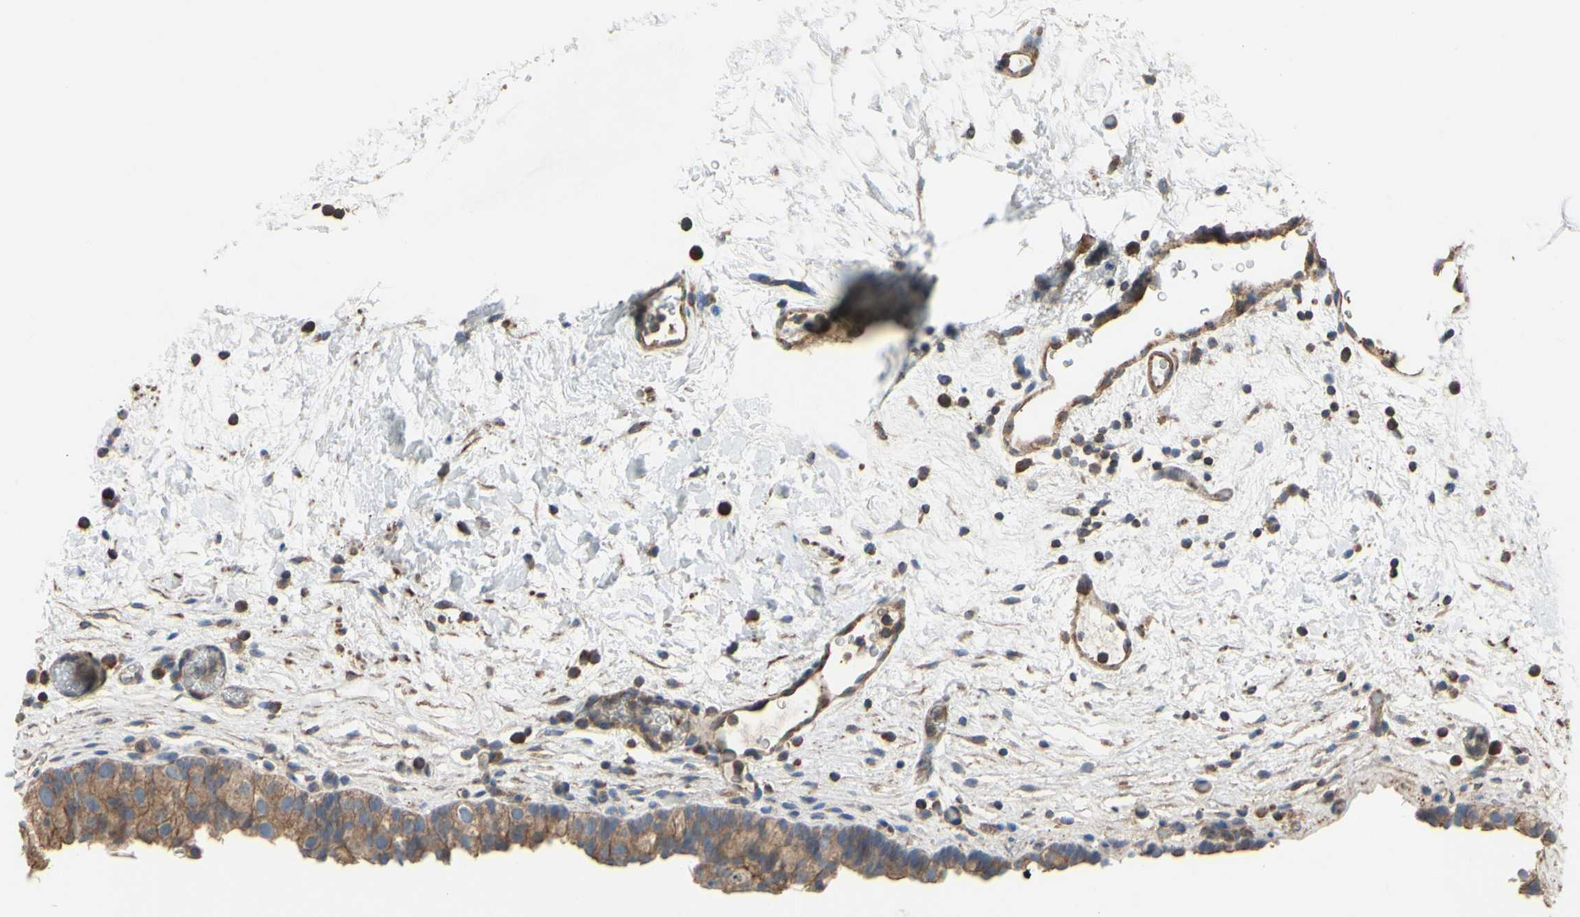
{"staining": {"intensity": "moderate", "quantity": ">75%", "location": "cytoplasmic/membranous"}, "tissue": "urinary bladder", "cell_type": "Urothelial cells", "image_type": "normal", "snomed": [{"axis": "morphology", "description": "Normal tissue, NOS"}, {"axis": "topography", "description": "Urinary bladder"}], "caption": "Protein analysis of normal urinary bladder shows moderate cytoplasmic/membranous staining in about >75% of urothelial cells.", "gene": "BECN1", "patient": {"sex": "female", "age": 64}}